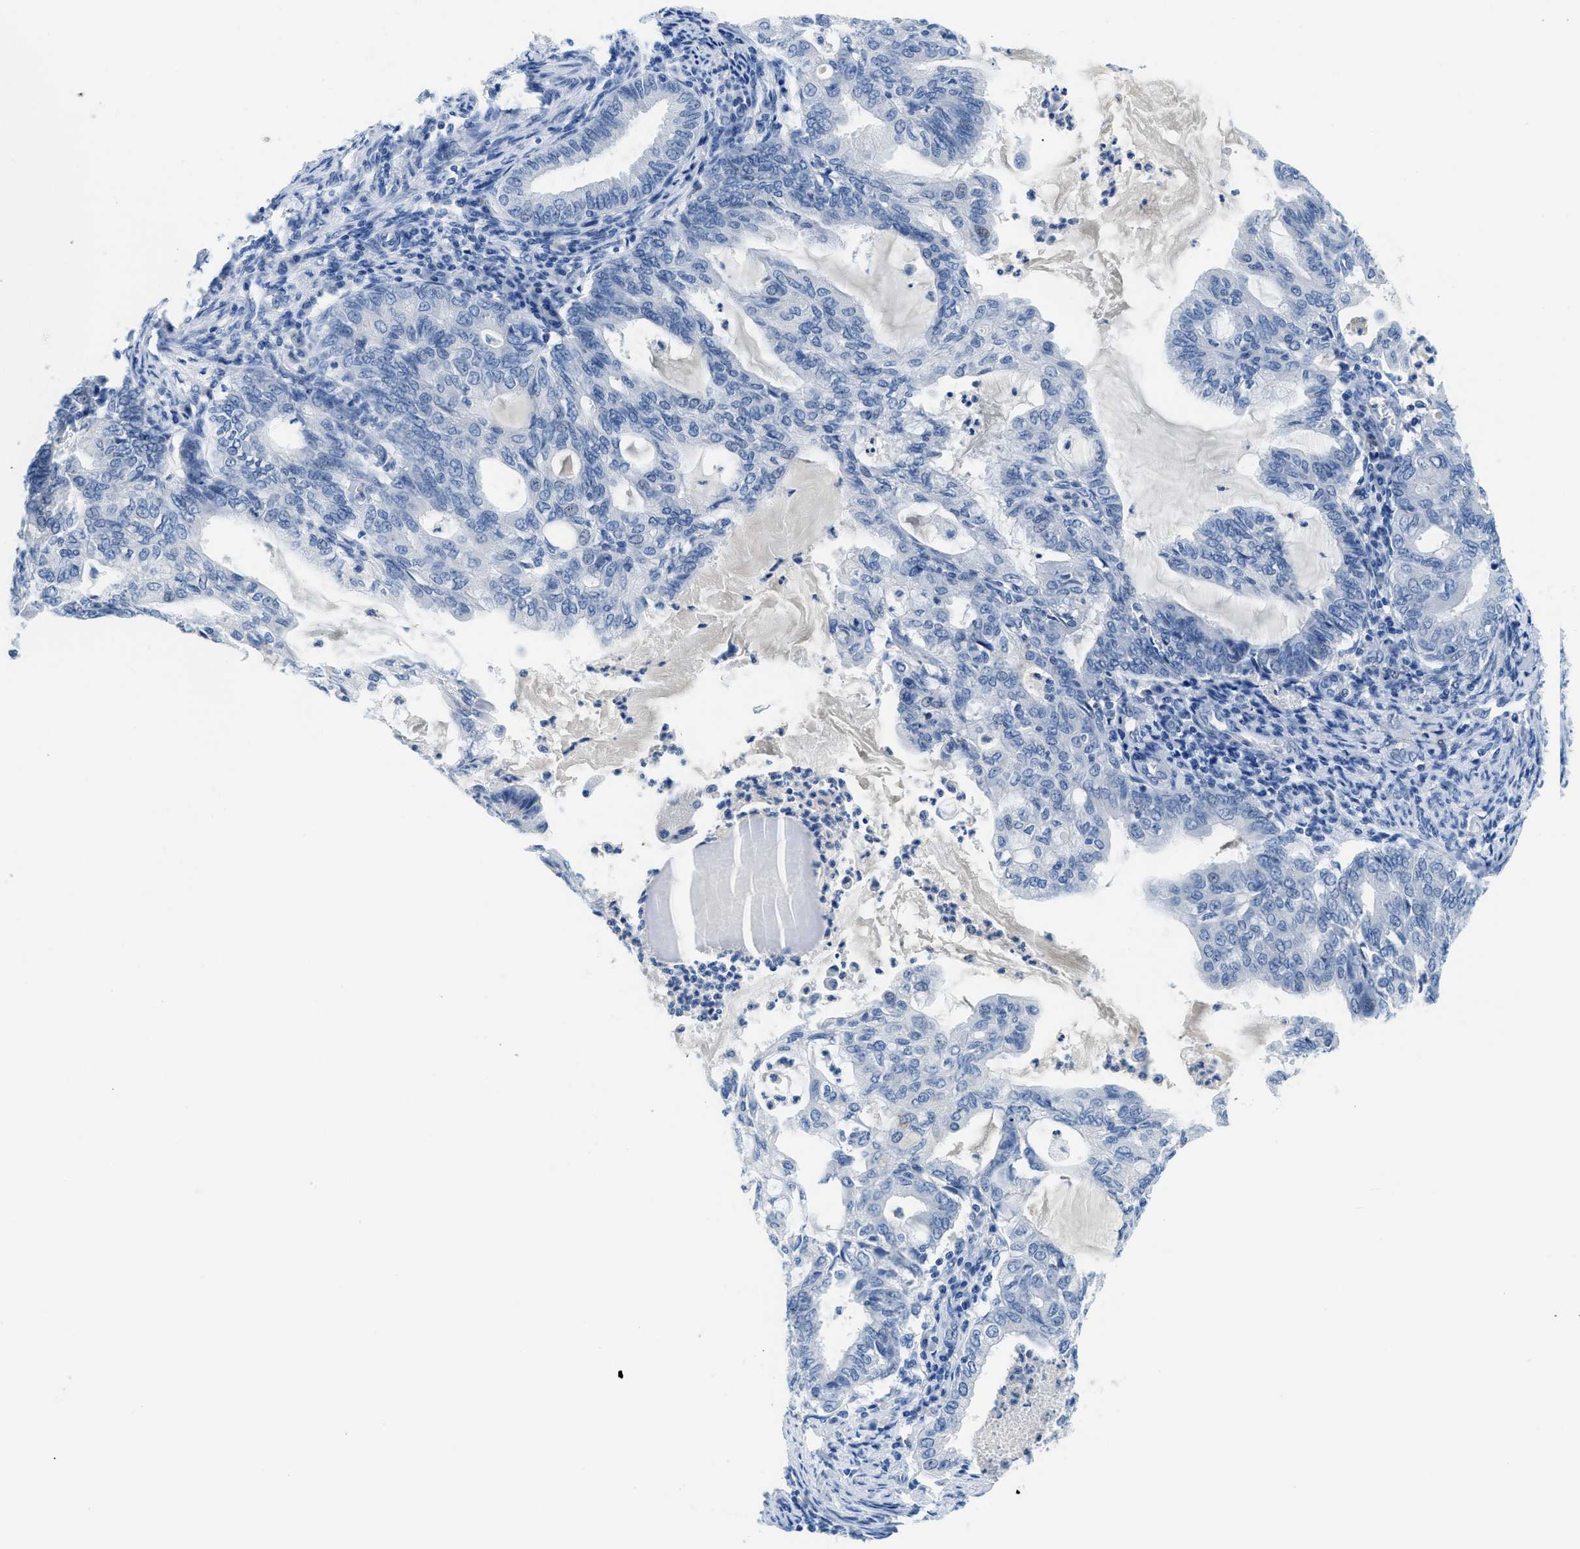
{"staining": {"intensity": "negative", "quantity": "none", "location": "none"}, "tissue": "endometrial cancer", "cell_type": "Tumor cells", "image_type": "cancer", "snomed": [{"axis": "morphology", "description": "Adenocarcinoma, NOS"}, {"axis": "topography", "description": "Endometrium"}], "caption": "Endometrial adenocarcinoma was stained to show a protein in brown. There is no significant positivity in tumor cells.", "gene": "MBL2", "patient": {"sex": "female", "age": 86}}